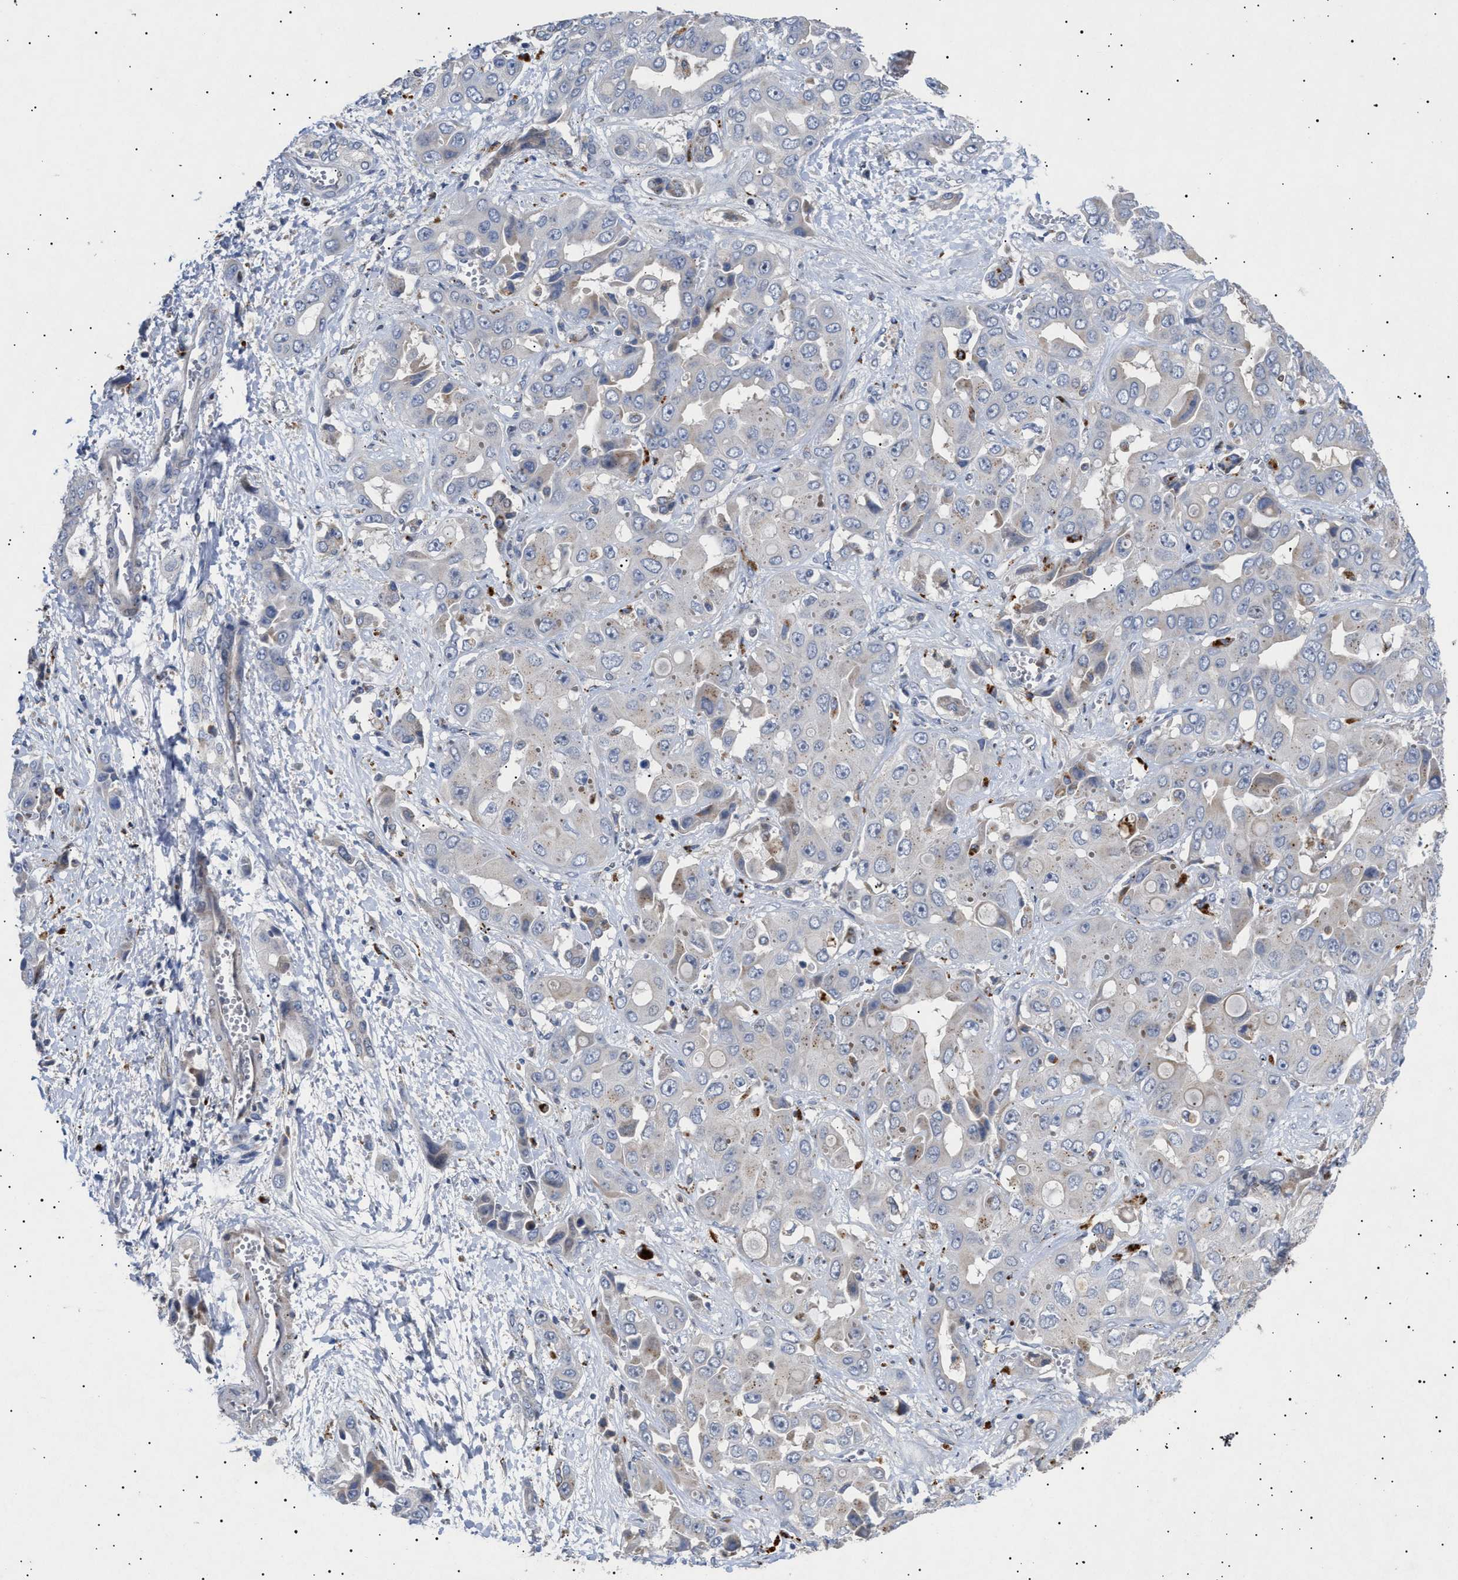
{"staining": {"intensity": "weak", "quantity": "<25%", "location": "cytoplasmic/membranous"}, "tissue": "liver cancer", "cell_type": "Tumor cells", "image_type": "cancer", "snomed": [{"axis": "morphology", "description": "Cholangiocarcinoma"}, {"axis": "topography", "description": "Liver"}], "caption": "This is an IHC image of human liver cancer. There is no staining in tumor cells.", "gene": "SIRT5", "patient": {"sex": "female", "age": 52}}